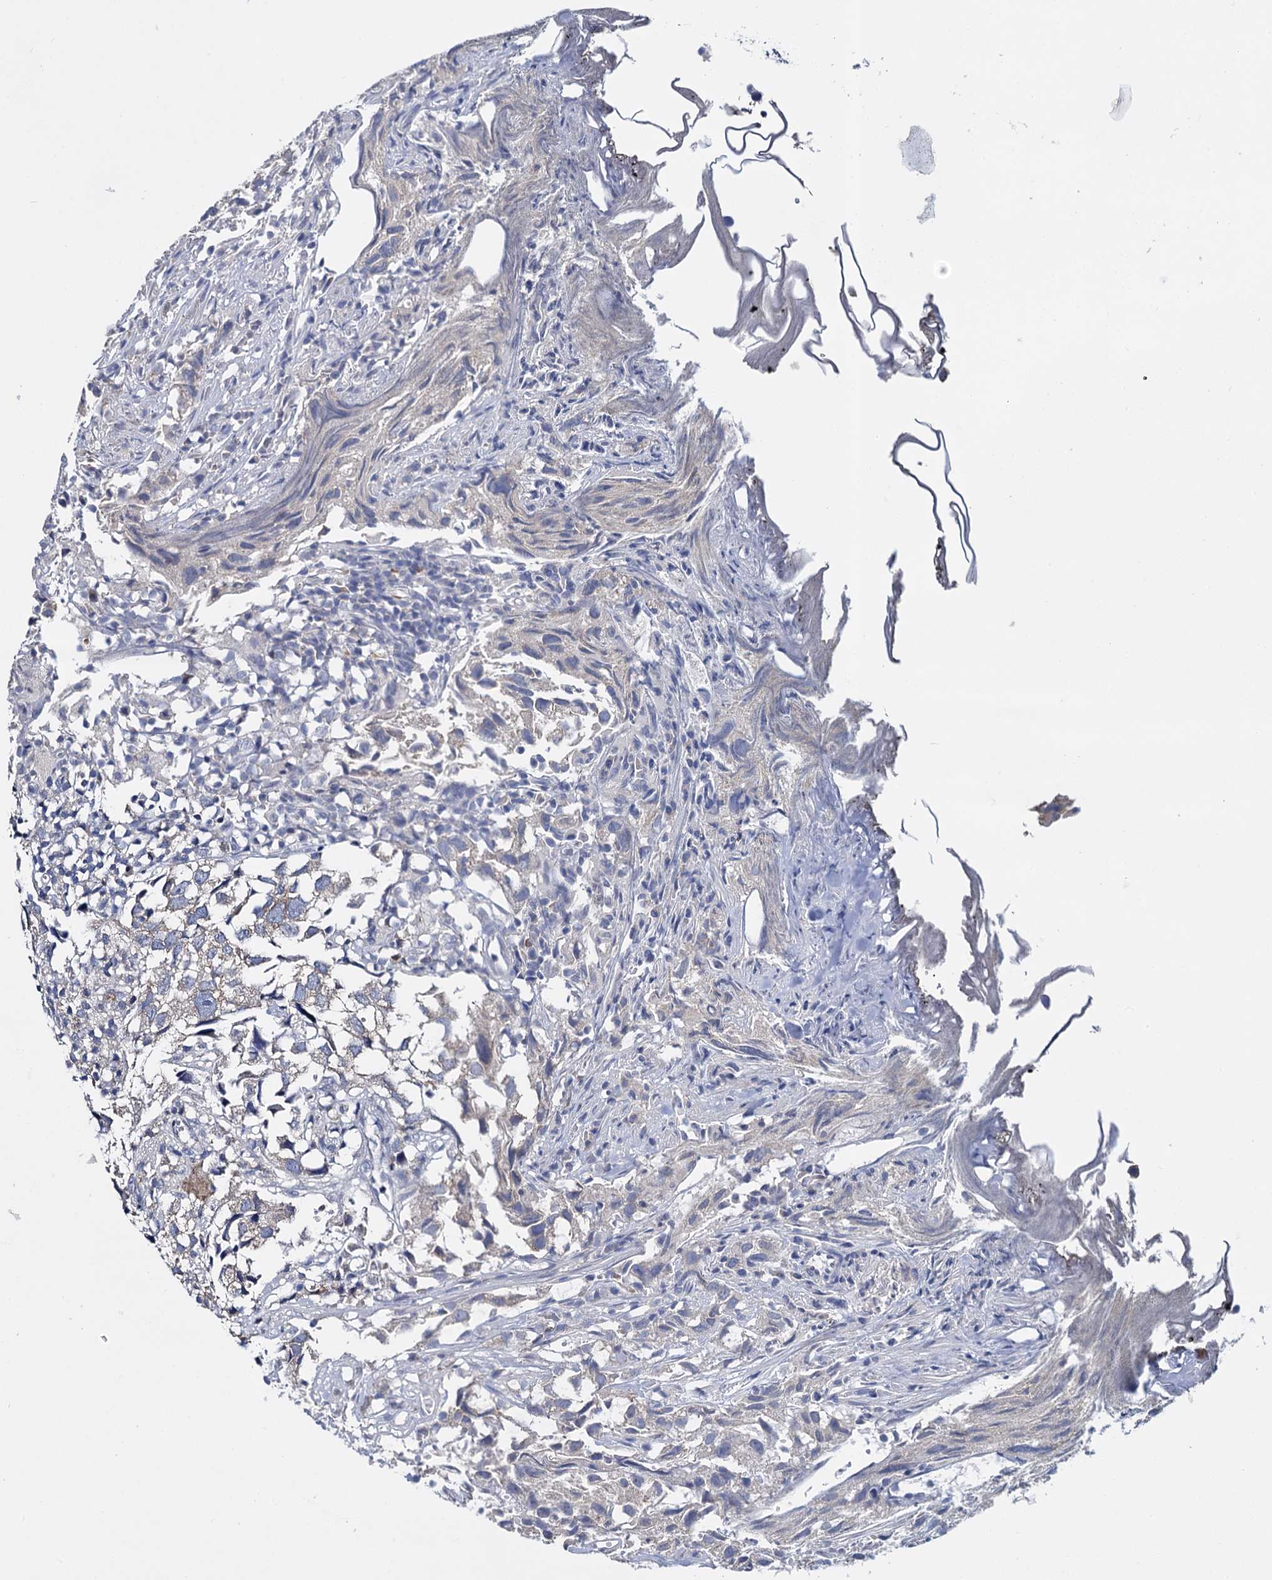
{"staining": {"intensity": "weak", "quantity": "<25%", "location": "cytoplasmic/membranous"}, "tissue": "urothelial cancer", "cell_type": "Tumor cells", "image_type": "cancer", "snomed": [{"axis": "morphology", "description": "Urothelial carcinoma, High grade"}, {"axis": "topography", "description": "Urinary bladder"}], "caption": "This is a image of immunohistochemistry staining of urothelial cancer, which shows no positivity in tumor cells.", "gene": "GSTM2", "patient": {"sex": "female", "age": 75}}